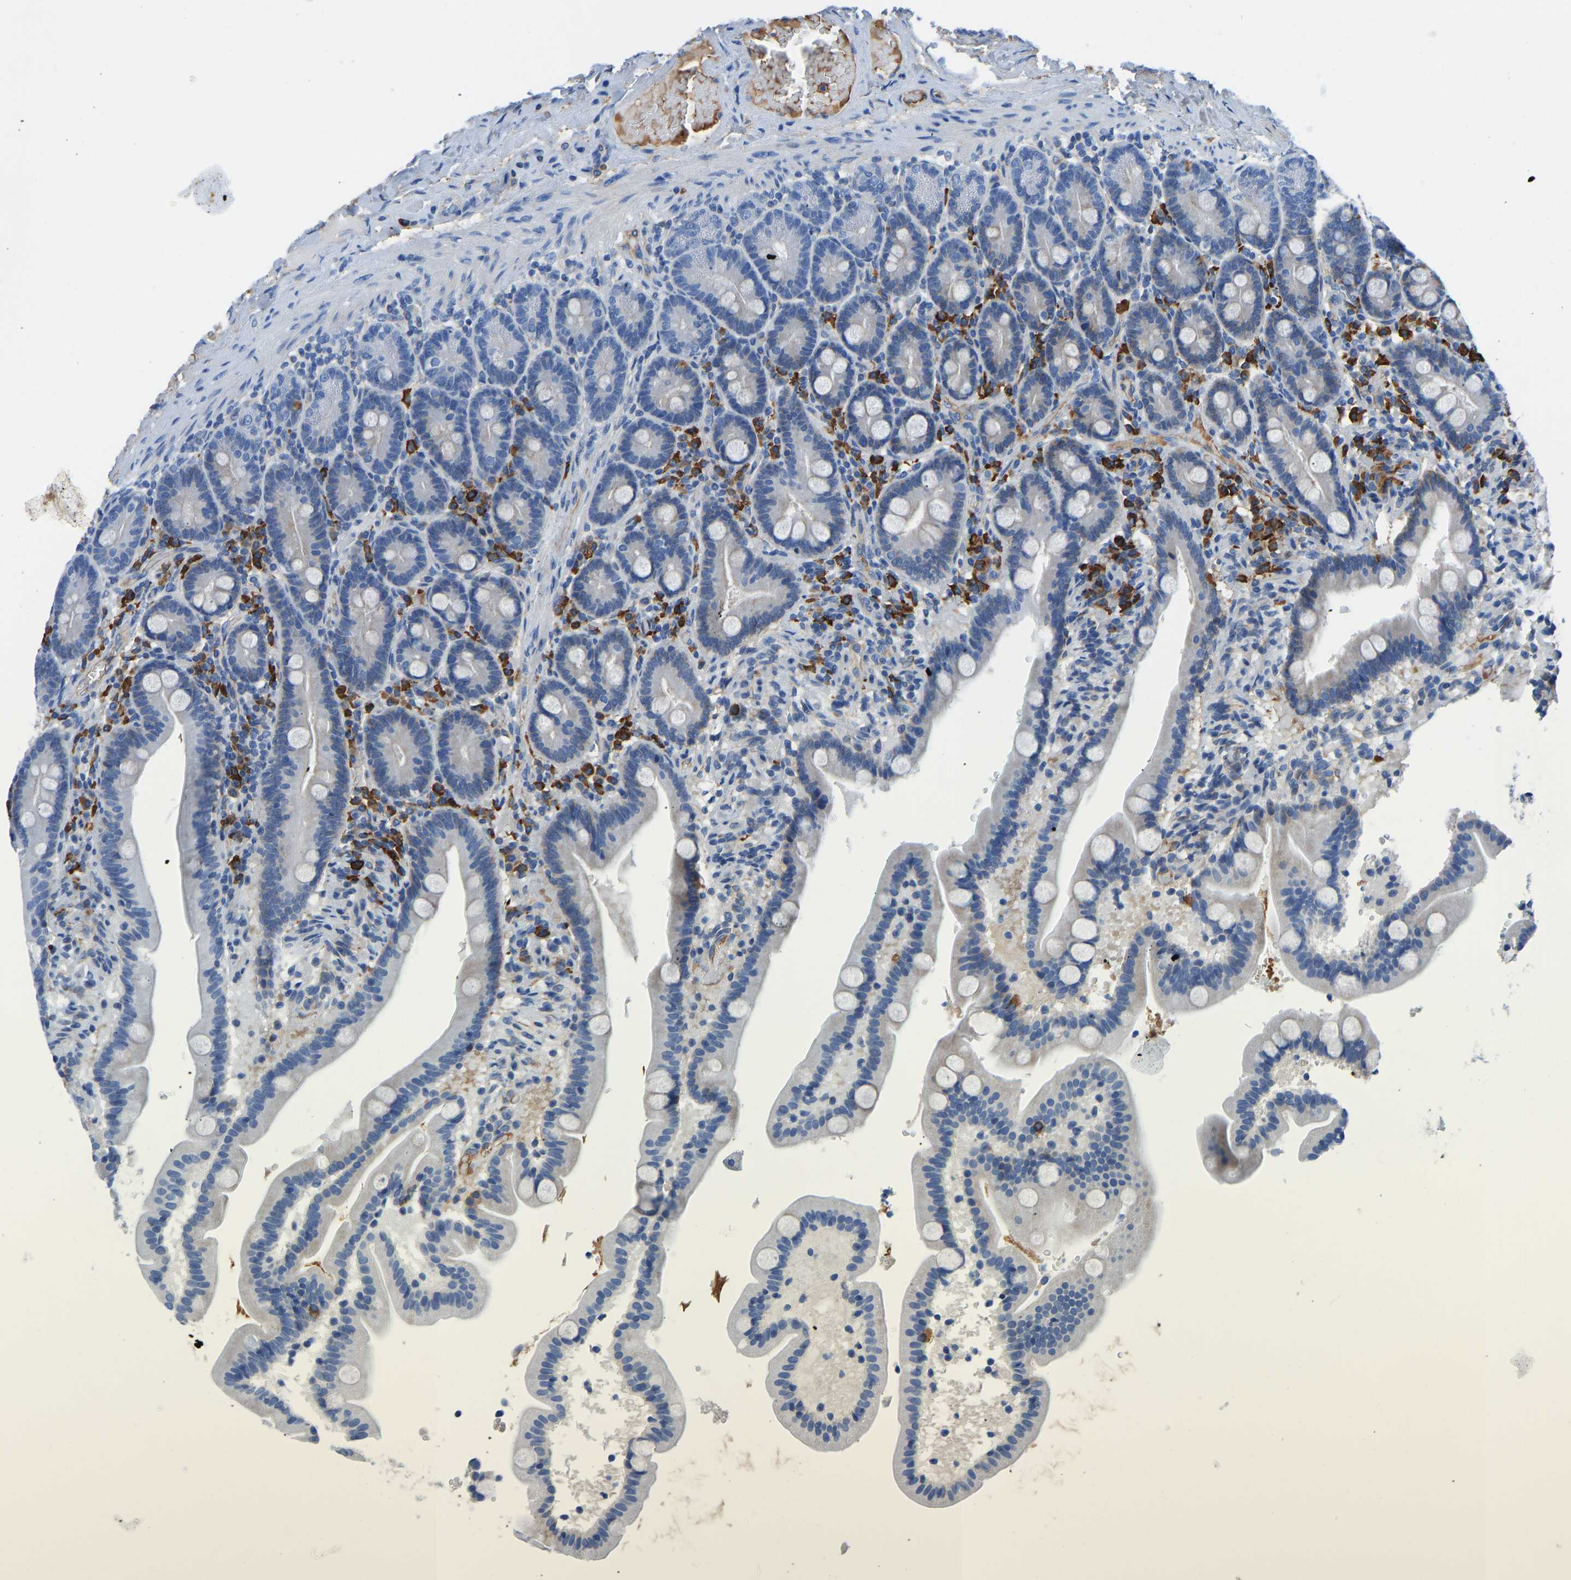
{"staining": {"intensity": "negative", "quantity": "none", "location": "none"}, "tissue": "duodenum", "cell_type": "Glandular cells", "image_type": "normal", "snomed": [{"axis": "morphology", "description": "Normal tissue, NOS"}, {"axis": "topography", "description": "Duodenum"}], "caption": "Immunohistochemistry (IHC) photomicrograph of unremarkable duodenum: duodenum stained with DAB (3,3'-diaminobenzidine) reveals no significant protein staining in glandular cells. (DAB immunohistochemistry (IHC) with hematoxylin counter stain).", "gene": "HSPG2", "patient": {"sex": "male", "age": 54}}